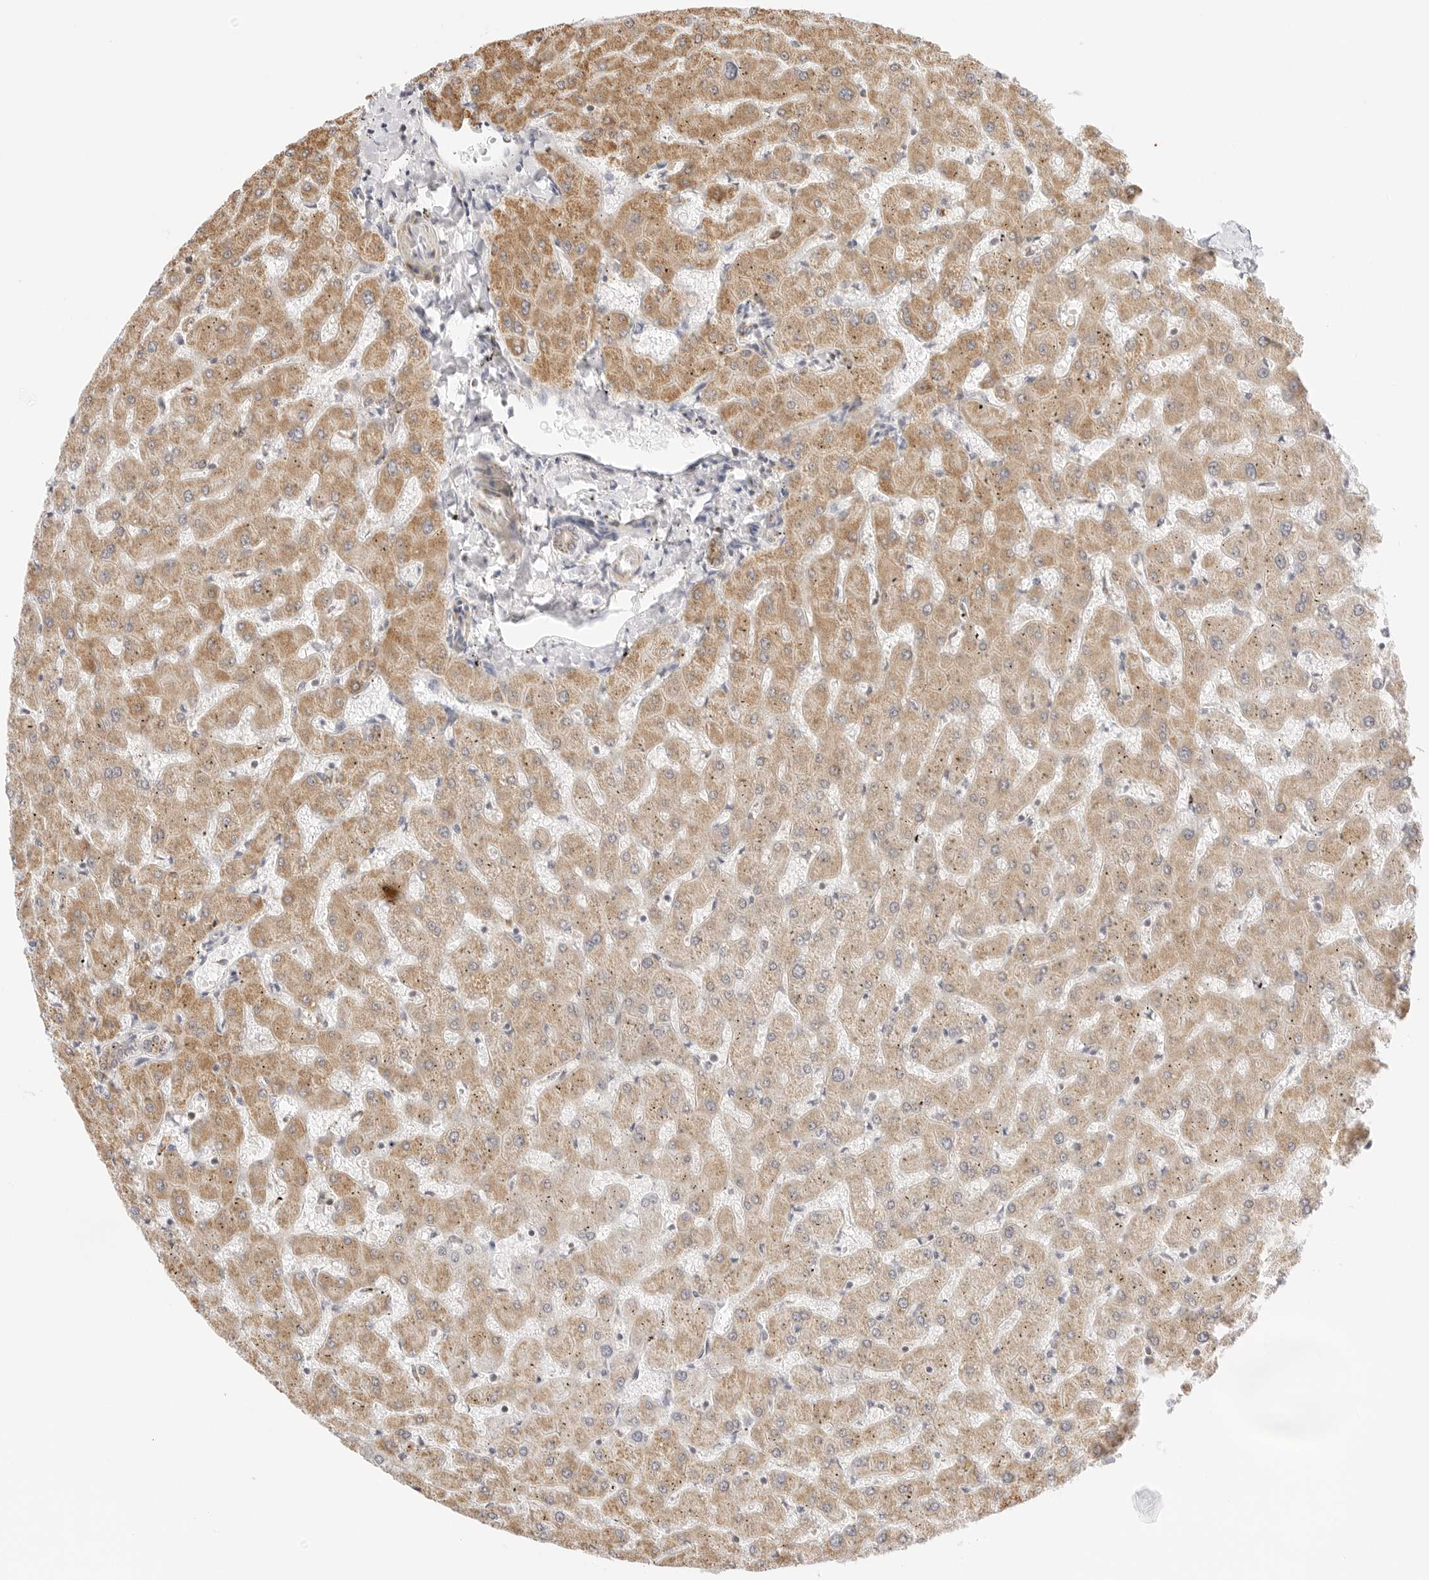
{"staining": {"intensity": "weak", "quantity": "<25%", "location": "cytoplasmic/membranous"}, "tissue": "liver", "cell_type": "Cholangiocytes", "image_type": "normal", "snomed": [{"axis": "morphology", "description": "Normal tissue, NOS"}, {"axis": "topography", "description": "Liver"}], "caption": "Human liver stained for a protein using immunohistochemistry displays no positivity in cholangiocytes.", "gene": "GORAB", "patient": {"sex": "female", "age": 63}}